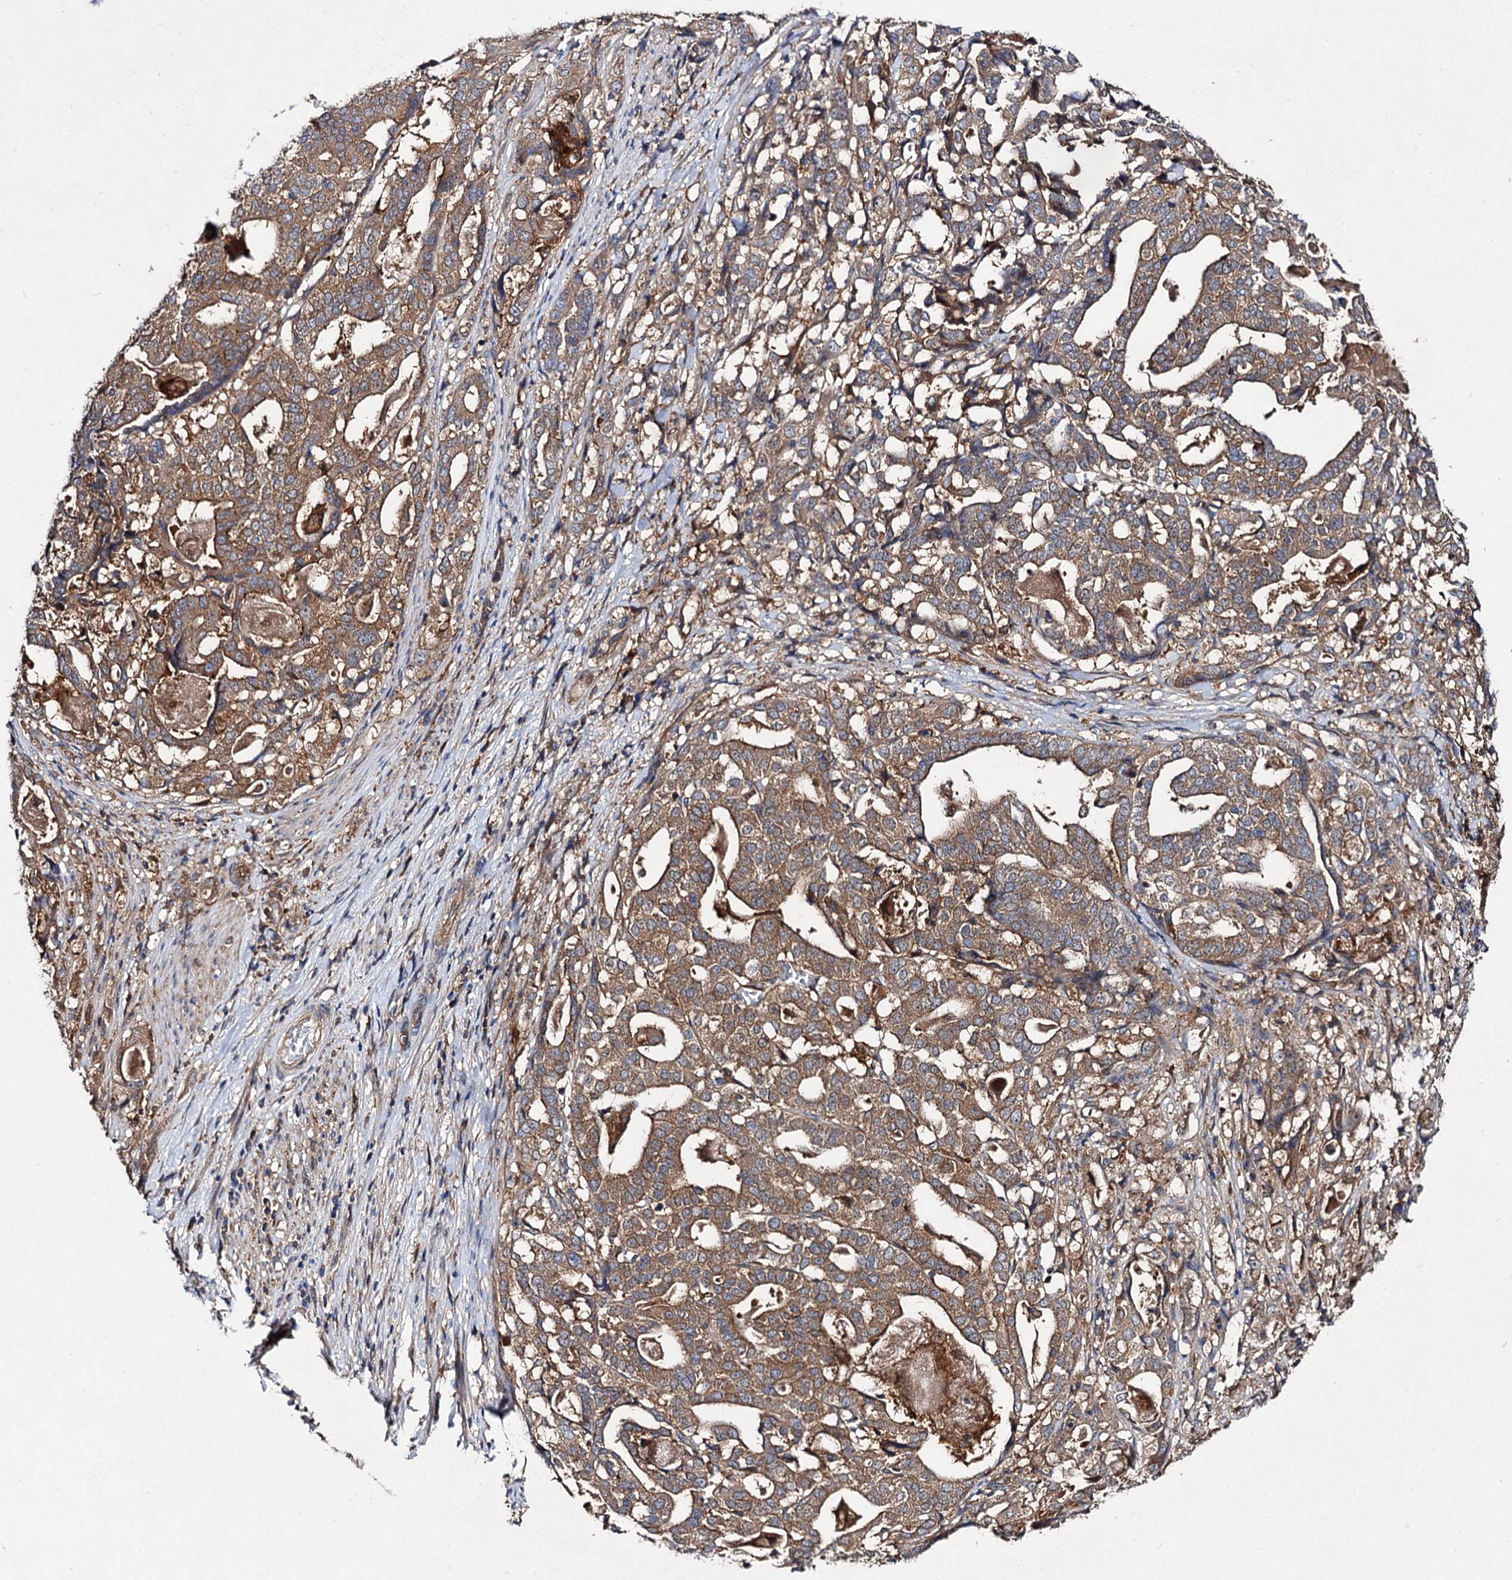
{"staining": {"intensity": "moderate", "quantity": ">75%", "location": "cytoplasmic/membranous"}, "tissue": "stomach cancer", "cell_type": "Tumor cells", "image_type": "cancer", "snomed": [{"axis": "morphology", "description": "Adenocarcinoma, NOS"}, {"axis": "topography", "description": "Stomach"}], "caption": "The photomicrograph reveals a brown stain indicating the presence of a protein in the cytoplasmic/membranous of tumor cells in stomach cancer. The protein of interest is shown in brown color, while the nuclei are stained blue.", "gene": "VPS29", "patient": {"sex": "male", "age": 48}}